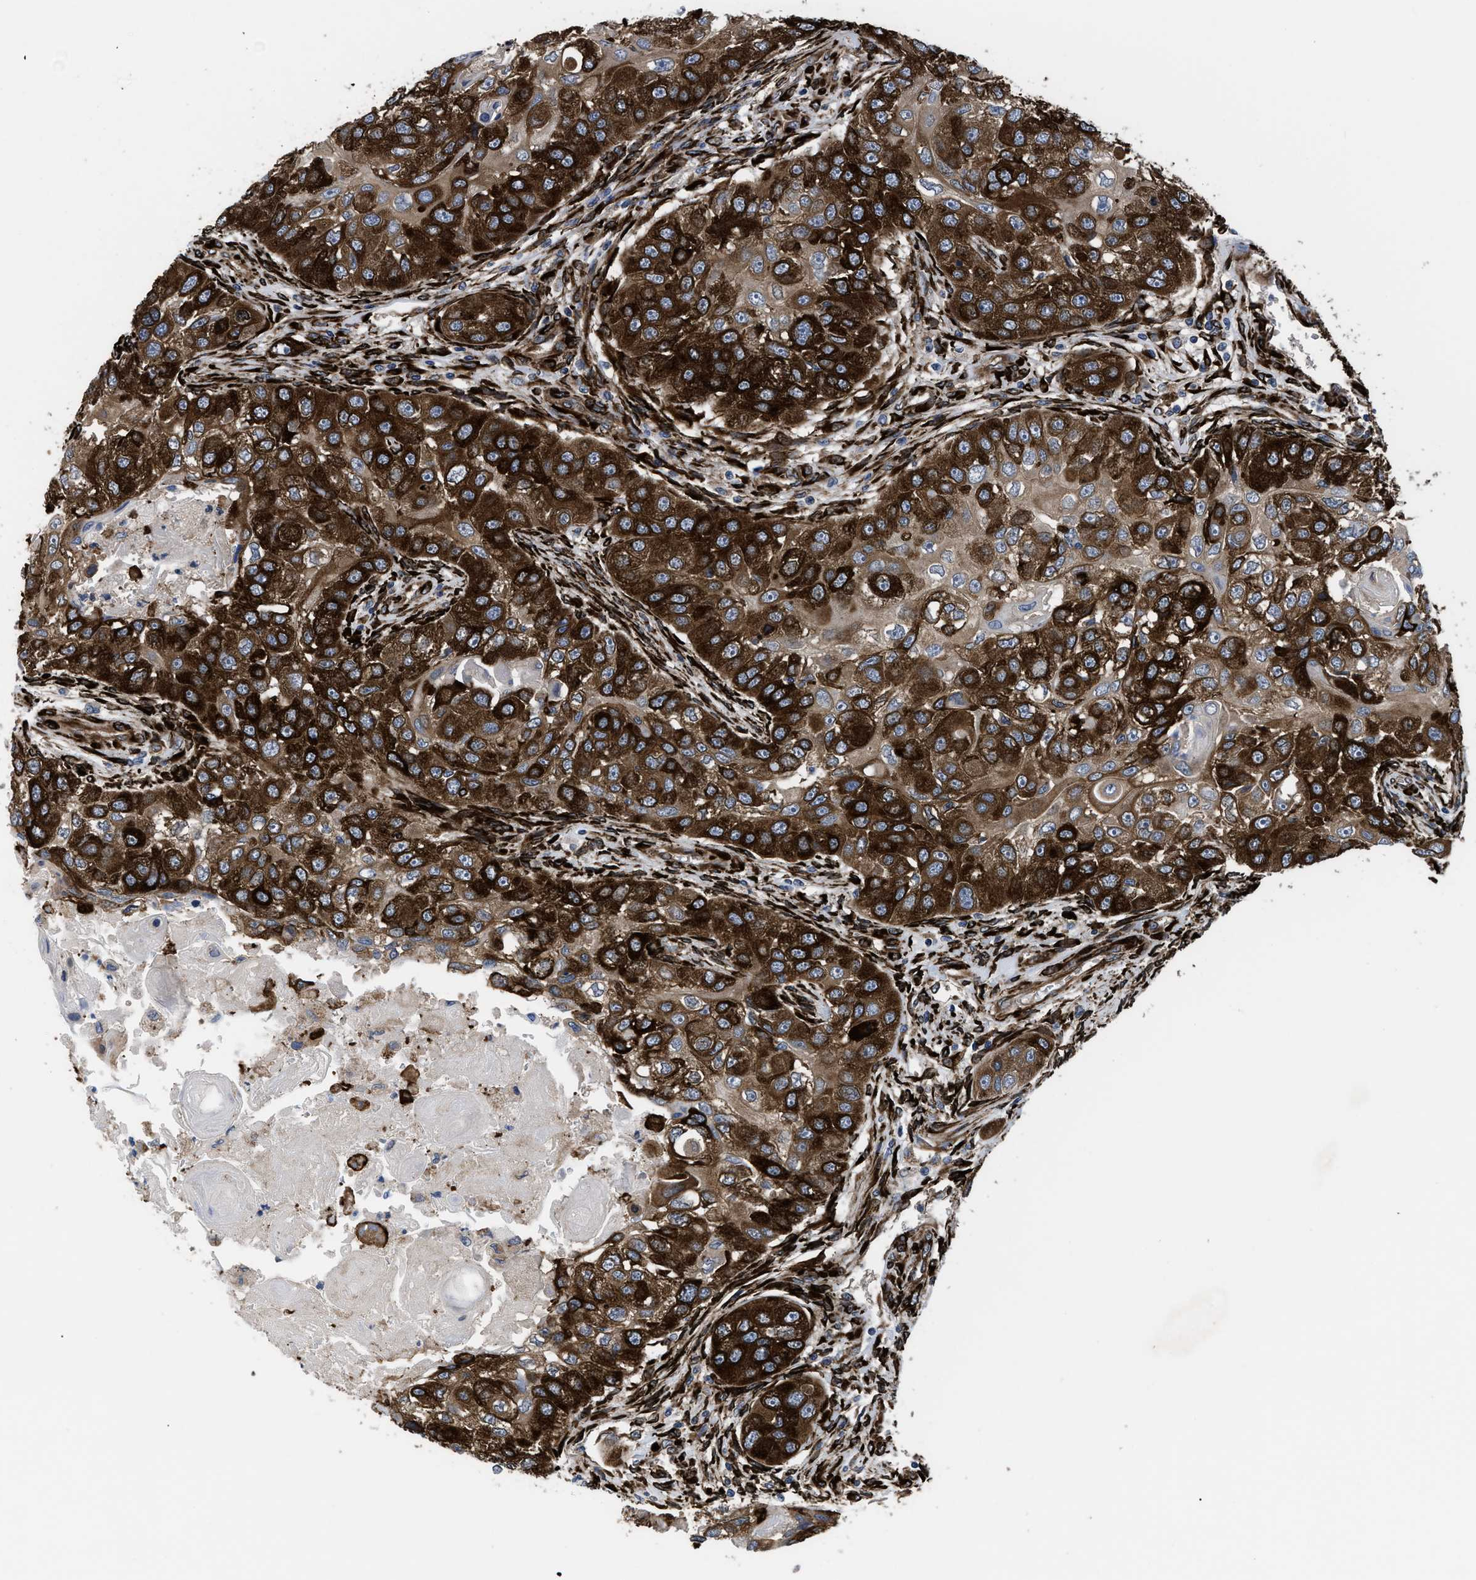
{"staining": {"intensity": "strong", "quantity": ">75%", "location": "cytoplasmic/membranous"}, "tissue": "head and neck cancer", "cell_type": "Tumor cells", "image_type": "cancer", "snomed": [{"axis": "morphology", "description": "Normal tissue, NOS"}, {"axis": "morphology", "description": "Squamous cell carcinoma, NOS"}, {"axis": "topography", "description": "Skeletal muscle"}, {"axis": "topography", "description": "Head-Neck"}], "caption": "This image shows immunohistochemistry (IHC) staining of head and neck cancer, with high strong cytoplasmic/membranous positivity in approximately >75% of tumor cells.", "gene": "SQLE", "patient": {"sex": "male", "age": 51}}